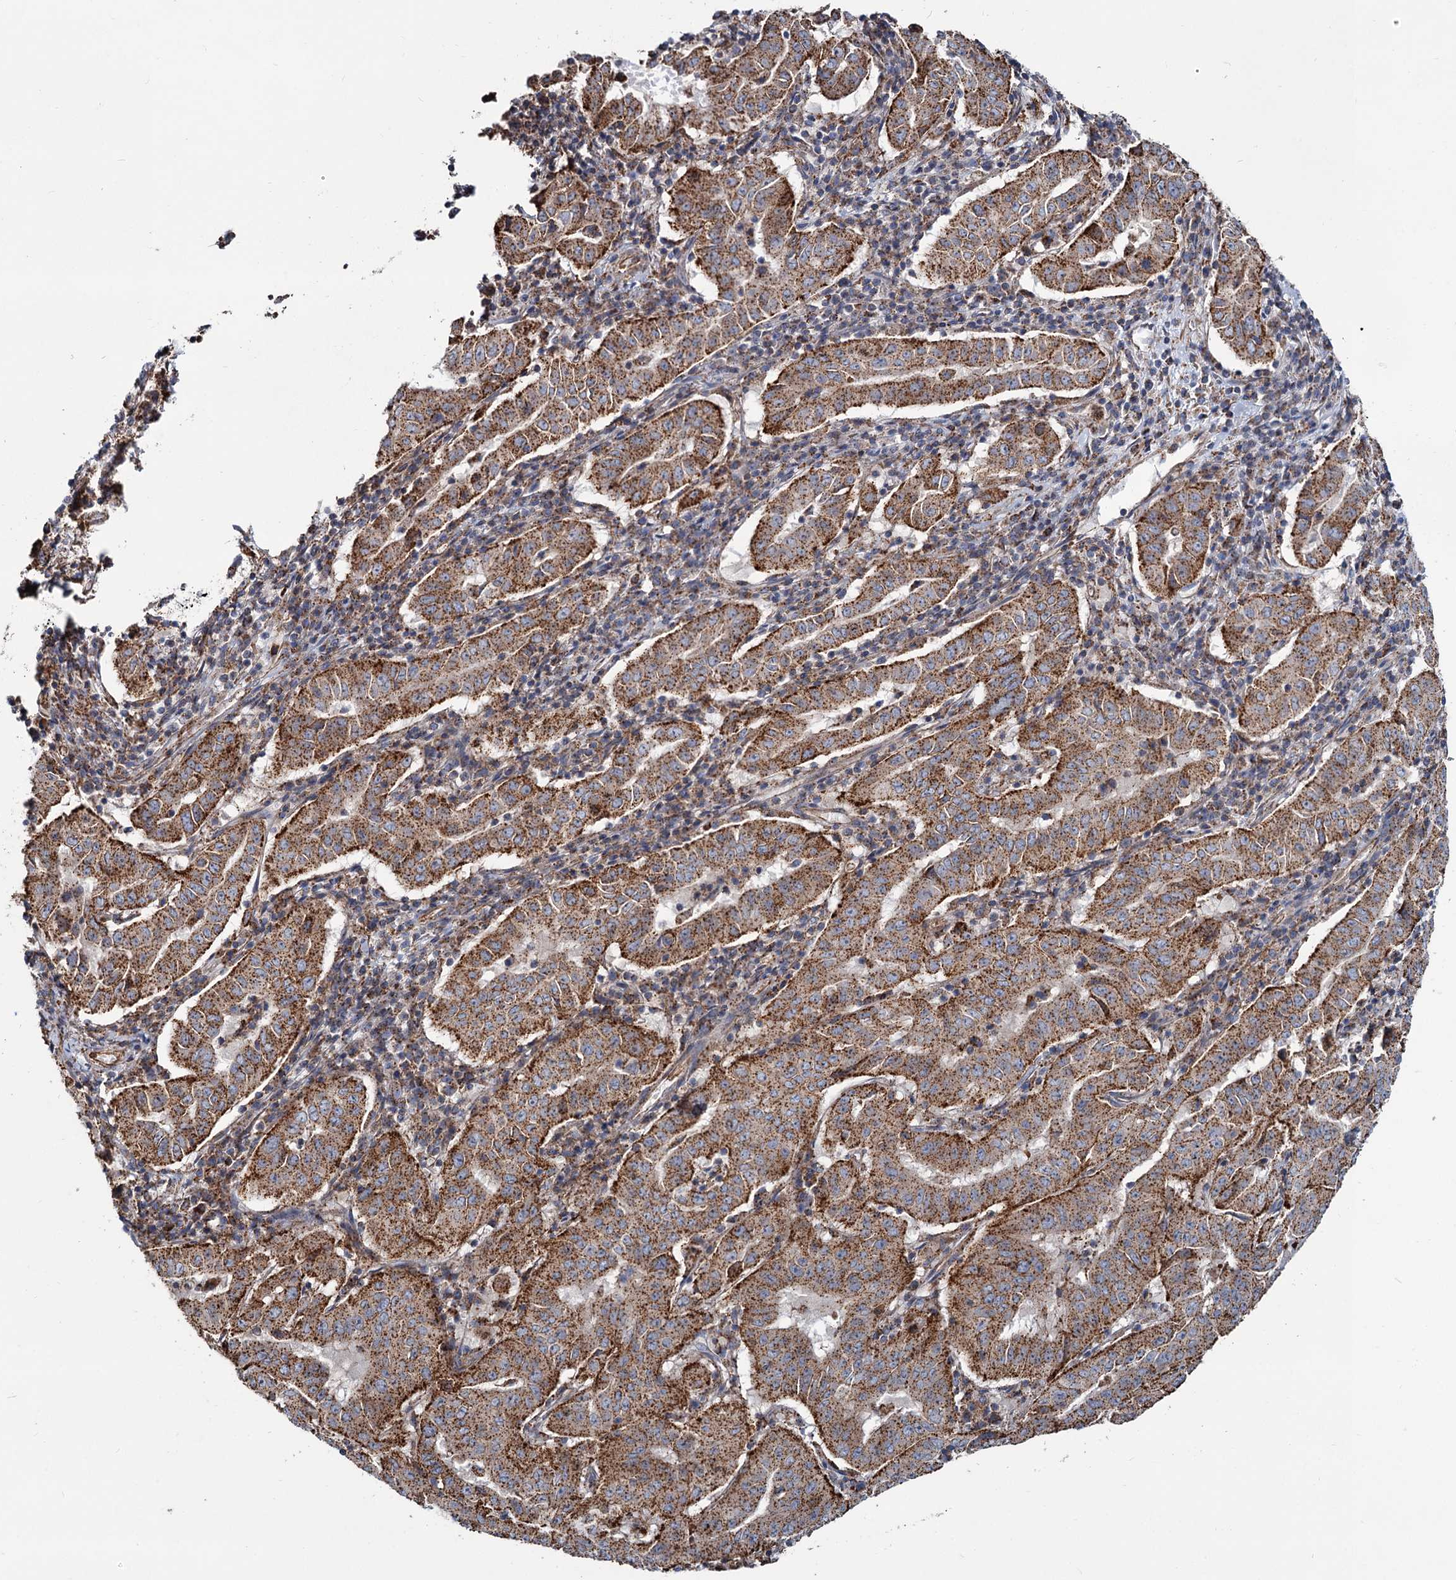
{"staining": {"intensity": "moderate", "quantity": ">75%", "location": "cytoplasmic/membranous"}, "tissue": "pancreatic cancer", "cell_type": "Tumor cells", "image_type": "cancer", "snomed": [{"axis": "morphology", "description": "Adenocarcinoma, NOS"}, {"axis": "topography", "description": "Pancreas"}], "caption": "Pancreatic adenocarcinoma stained with immunohistochemistry (IHC) demonstrates moderate cytoplasmic/membranous staining in approximately >75% of tumor cells.", "gene": "PSEN1", "patient": {"sex": "male", "age": 63}}